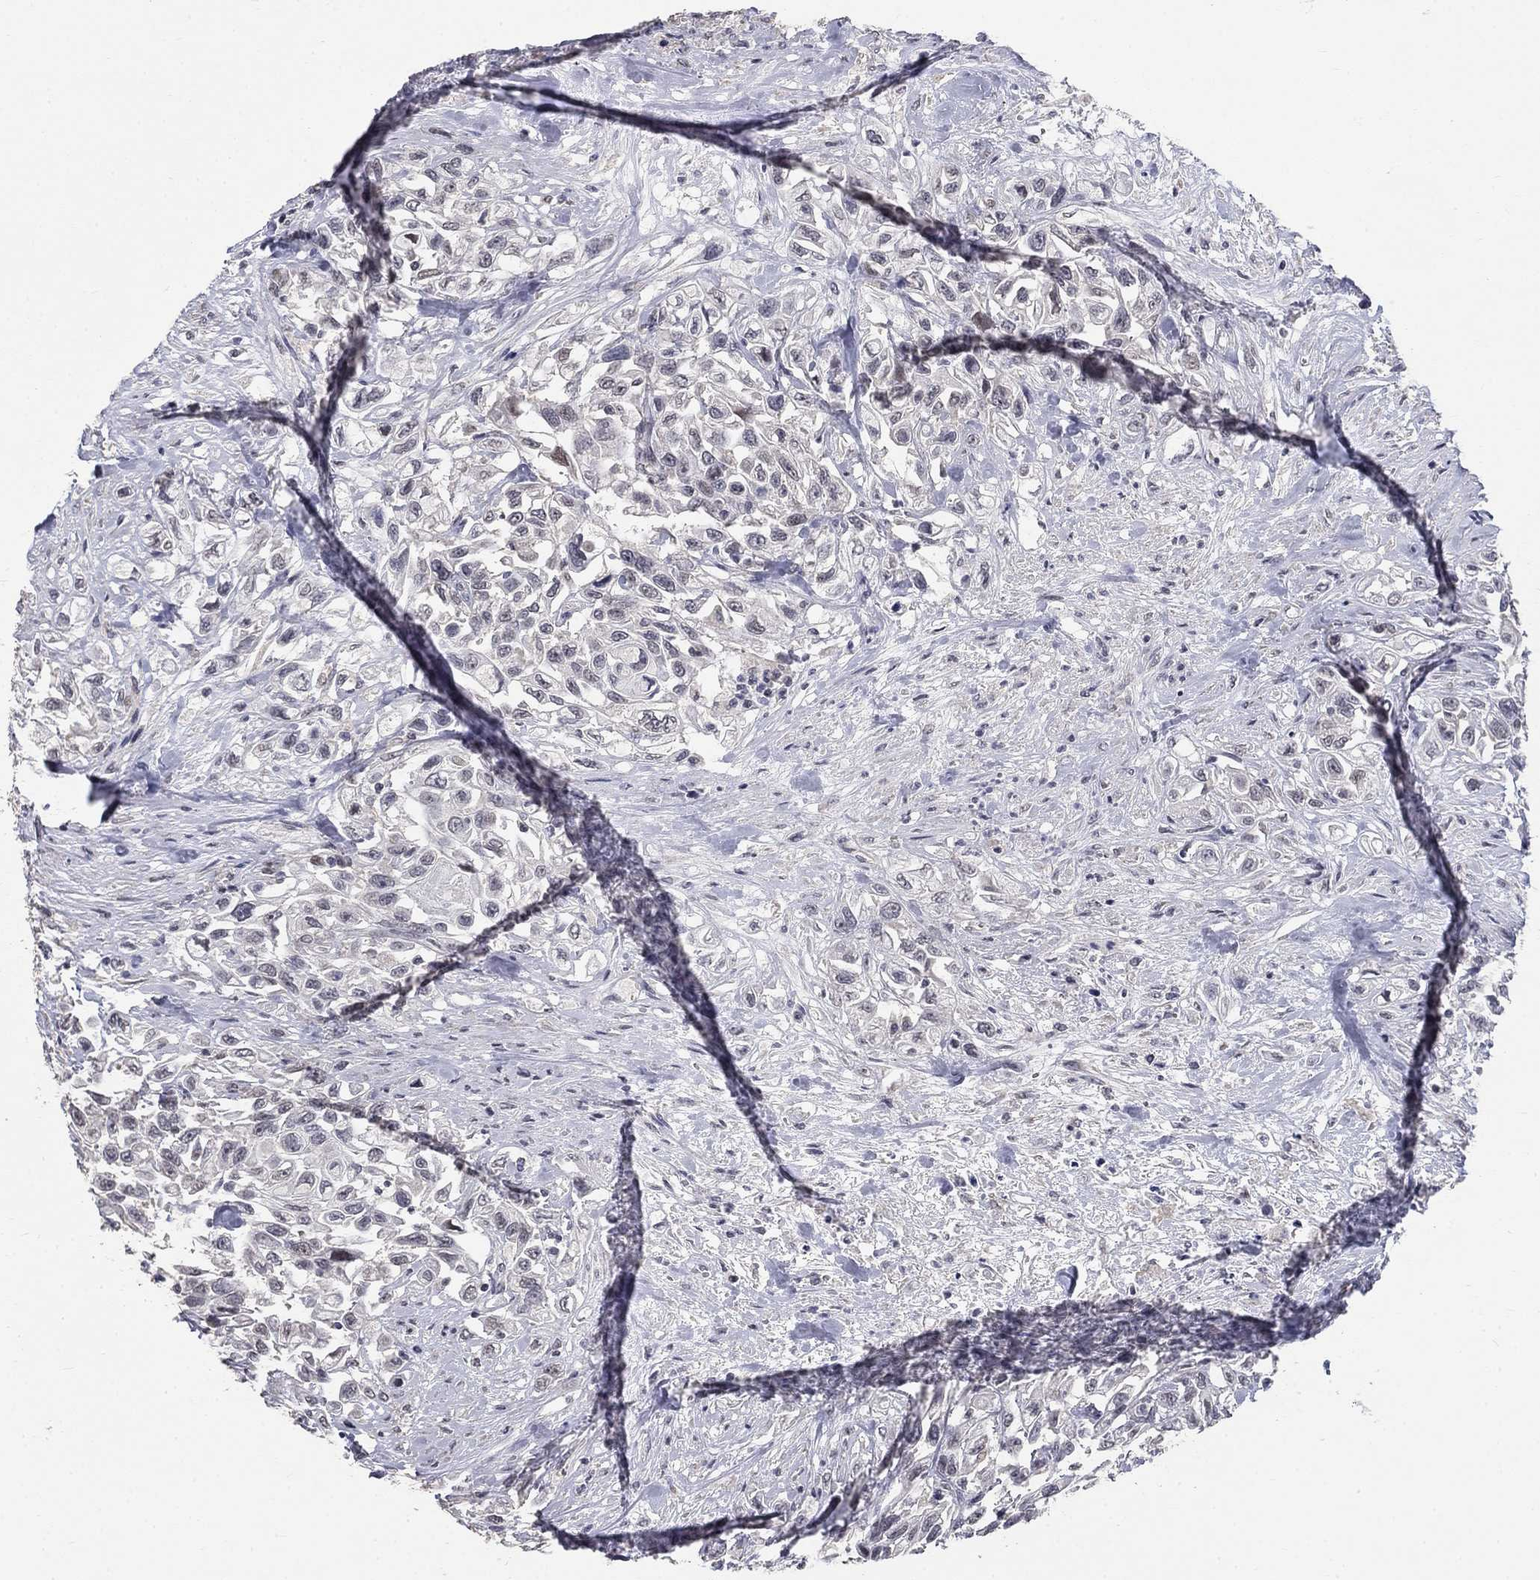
{"staining": {"intensity": "negative", "quantity": "none", "location": "none"}, "tissue": "urothelial cancer", "cell_type": "Tumor cells", "image_type": "cancer", "snomed": [{"axis": "morphology", "description": "Urothelial carcinoma, High grade"}, {"axis": "topography", "description": "Urinary bladder"}], "caption": "The image exhibits no significant positivity in tumor cells of urothelial cancer.", "gene": "SPATA33", "patient": {"sex": "female", "age": 56}}